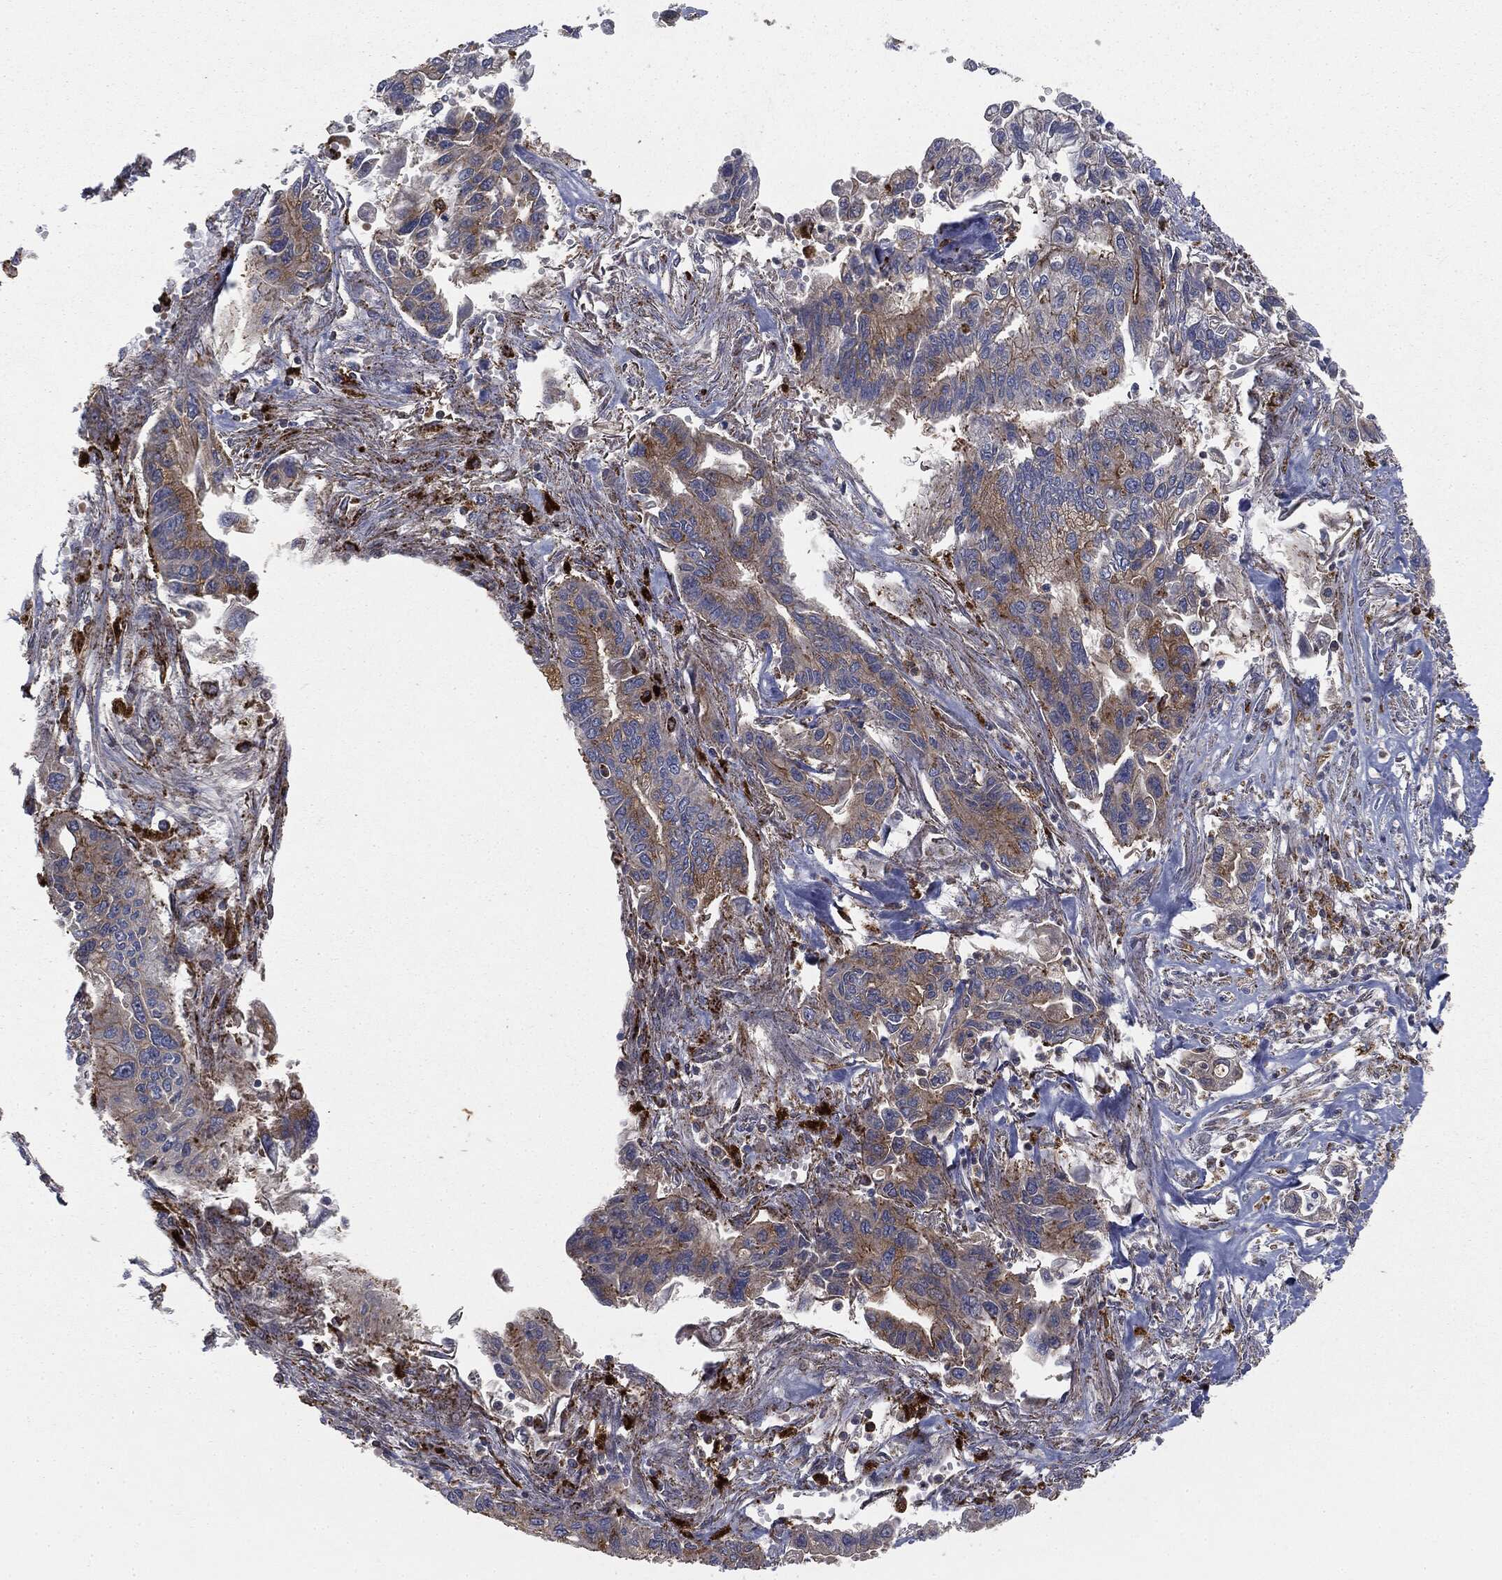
{"staining": {"intensity": "moderate", "quantity": "<25%", "location": "cytoplasmic/membranous"}, "tissue": "pancreatic cancer", "cell_type": "Tumor cells", "image_type": "cancer", "snomed": [{"axis": "morphology", "description": "Adenocarcinoma, NOS"}, {"axis": "topography", "description": "Pancreas"}], "caption": "IHC image of pancreatic cancer stained for a protein (brown), which demonstrates low levels of moderate cytoplasmic/membranous staining in about <25% of tumor cells.", "gene": "CTSA", "patient": {"sex": "male", "age": 62}}